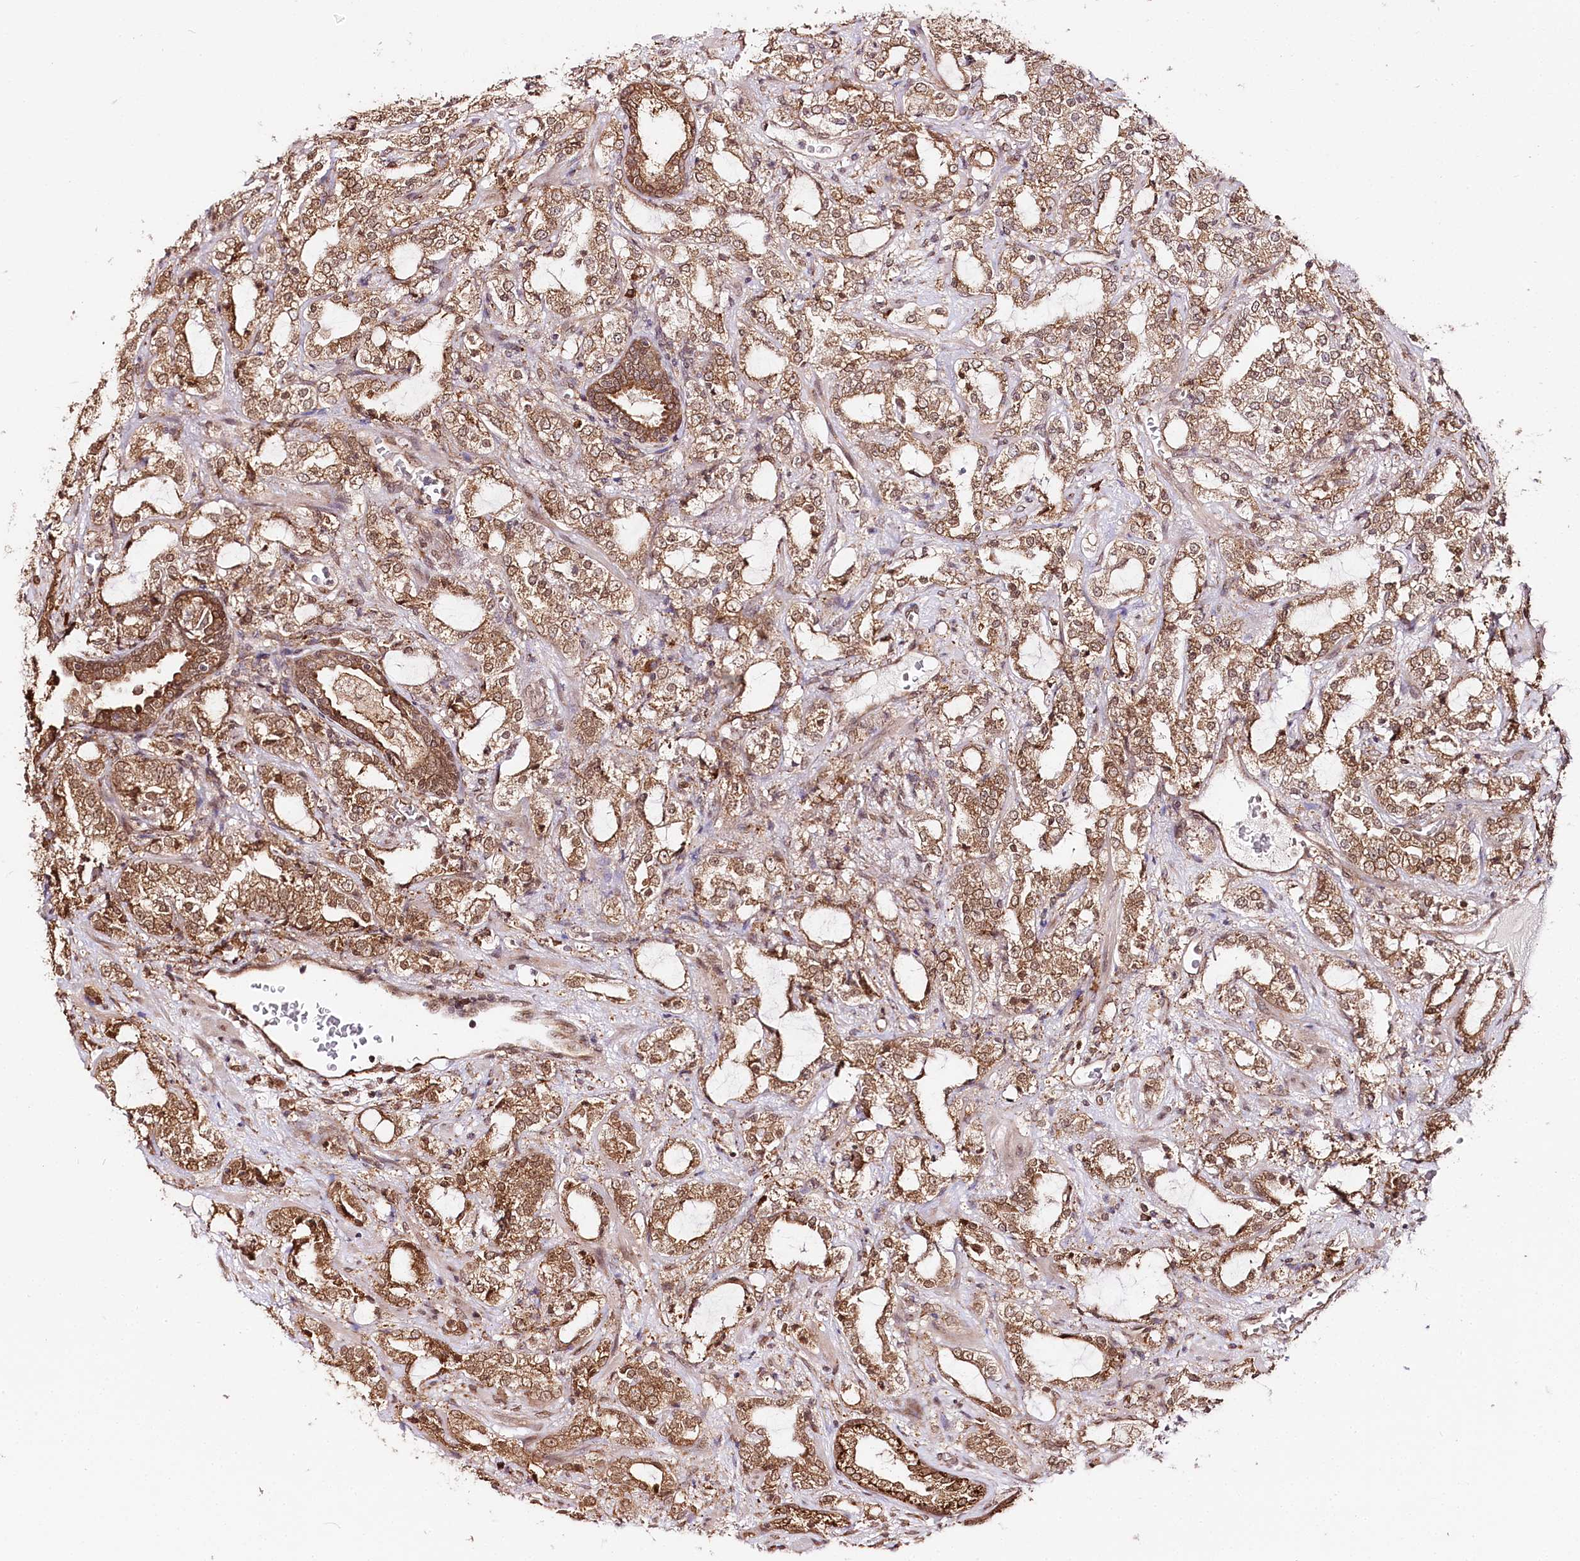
{"staining": {"intensity": "moderate", "quantity": ">75%", "location": "cytoplasmic/membranous,nuclear"}, "tissue": "prostate cancer", "cell_type": "Tumor cells", "image_type": "cancer", "snomed": [{"axis": "morphology", "description": "Adenocarcinoma, High grade"}, {"axis": "topography", "description": "Prostate"}], "caption": "High-grade adenocarcinoma (prostate) stained with a protein marker shows moderate staining in tumor cells.", "gene": "ENSG00000144785", "patient": {"sex": "male", "age": 64}}